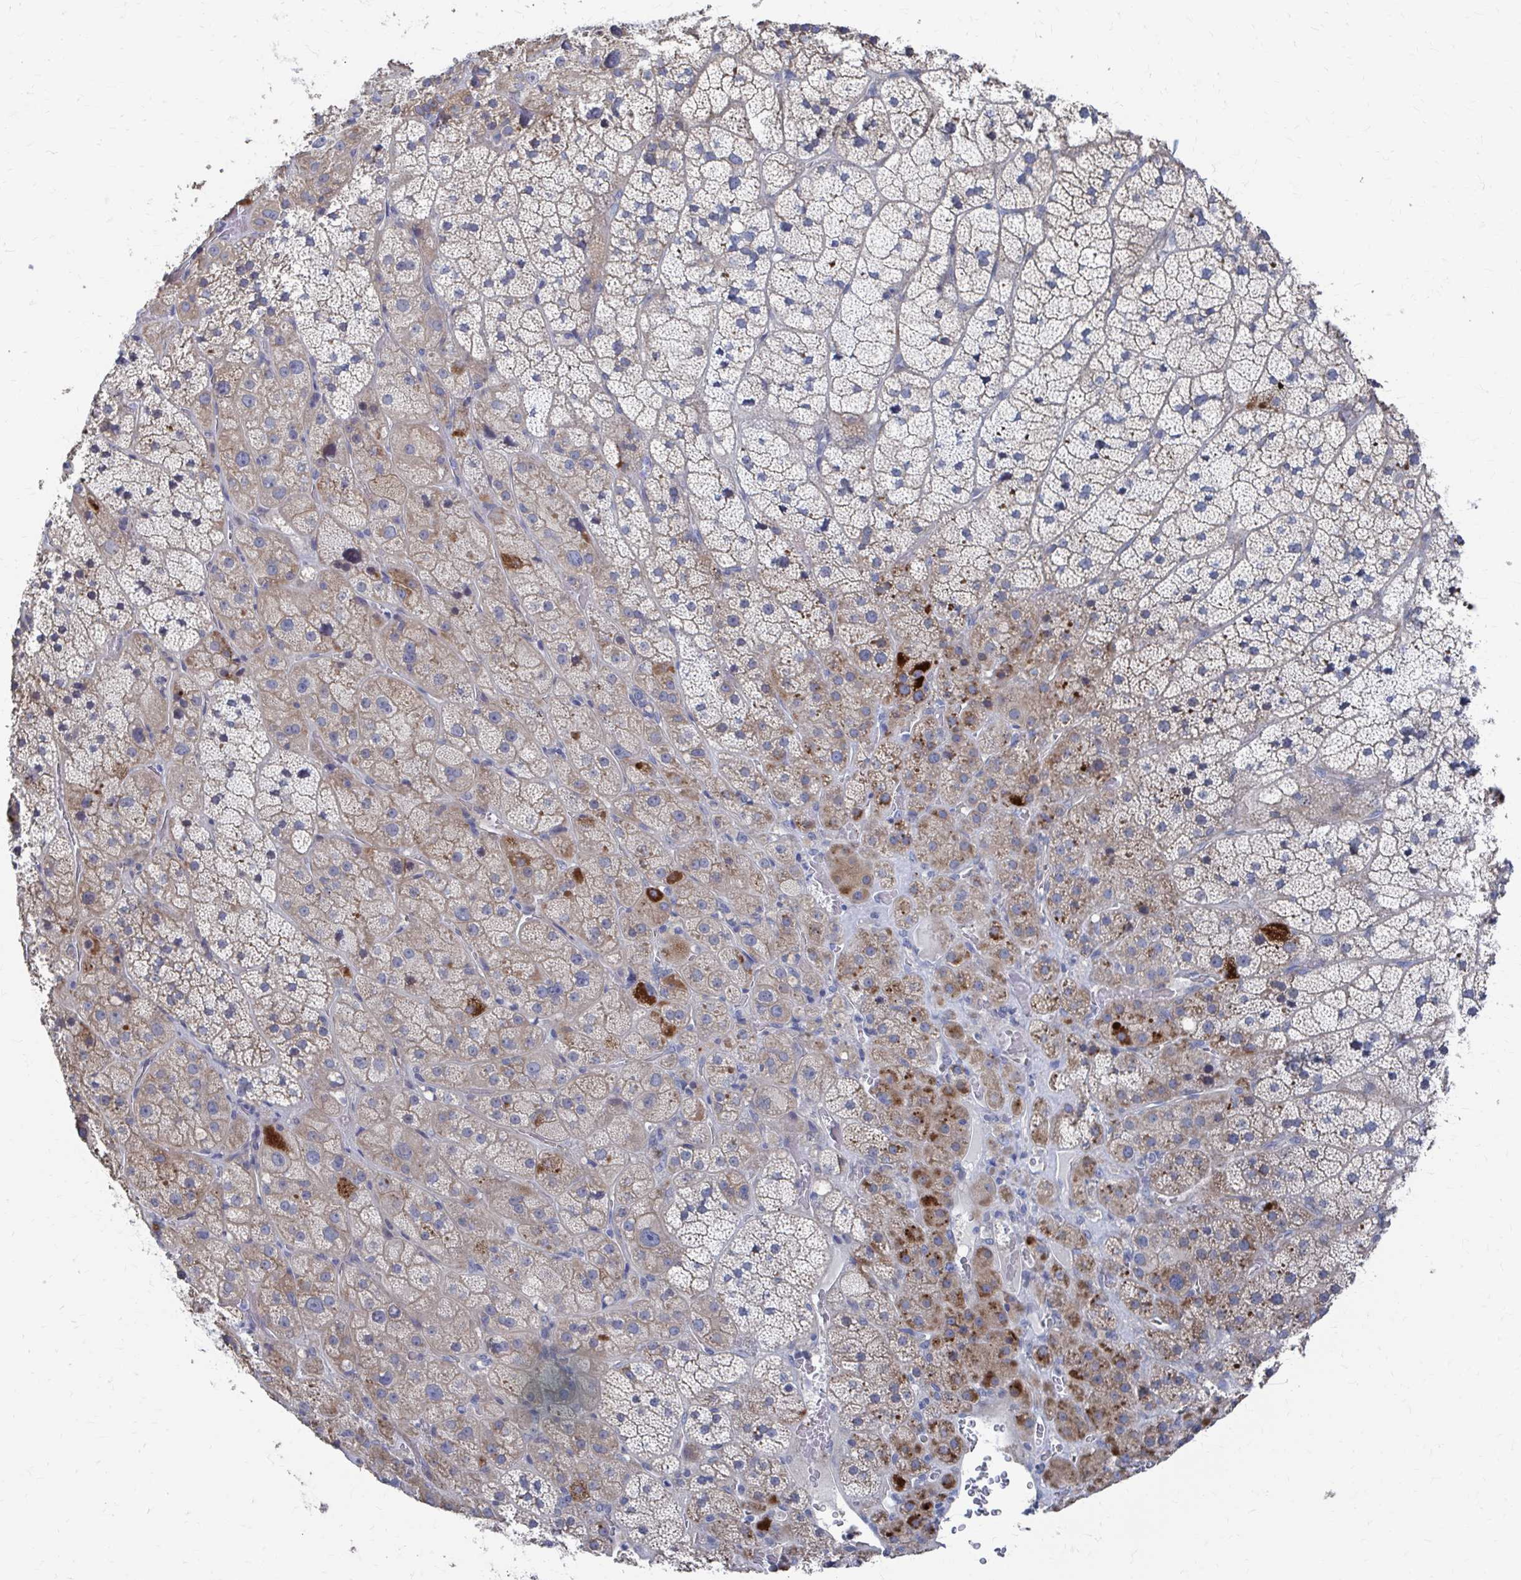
{"staining": {"intensity": "strong", "quantity": "<25%", "location": "cytoplasmic/membranous"}, "tissue": "adrenal gland", "cell_type": "Glandular cells", "image_type": "normal", "snomed": [{"axis": "morphology", "description": "Normal tissue, NOS"}, {"axis": "topography", "description": "Adrenal gland"}], "caption": "Normal adrenal gland shows strong cytoplasmic/membranous staining in approximately <25% of glandular cells, visualized by immunohistochemistry.", "gene": "PLEKHG7", "patient": {"sex": "male", "age": 57}}